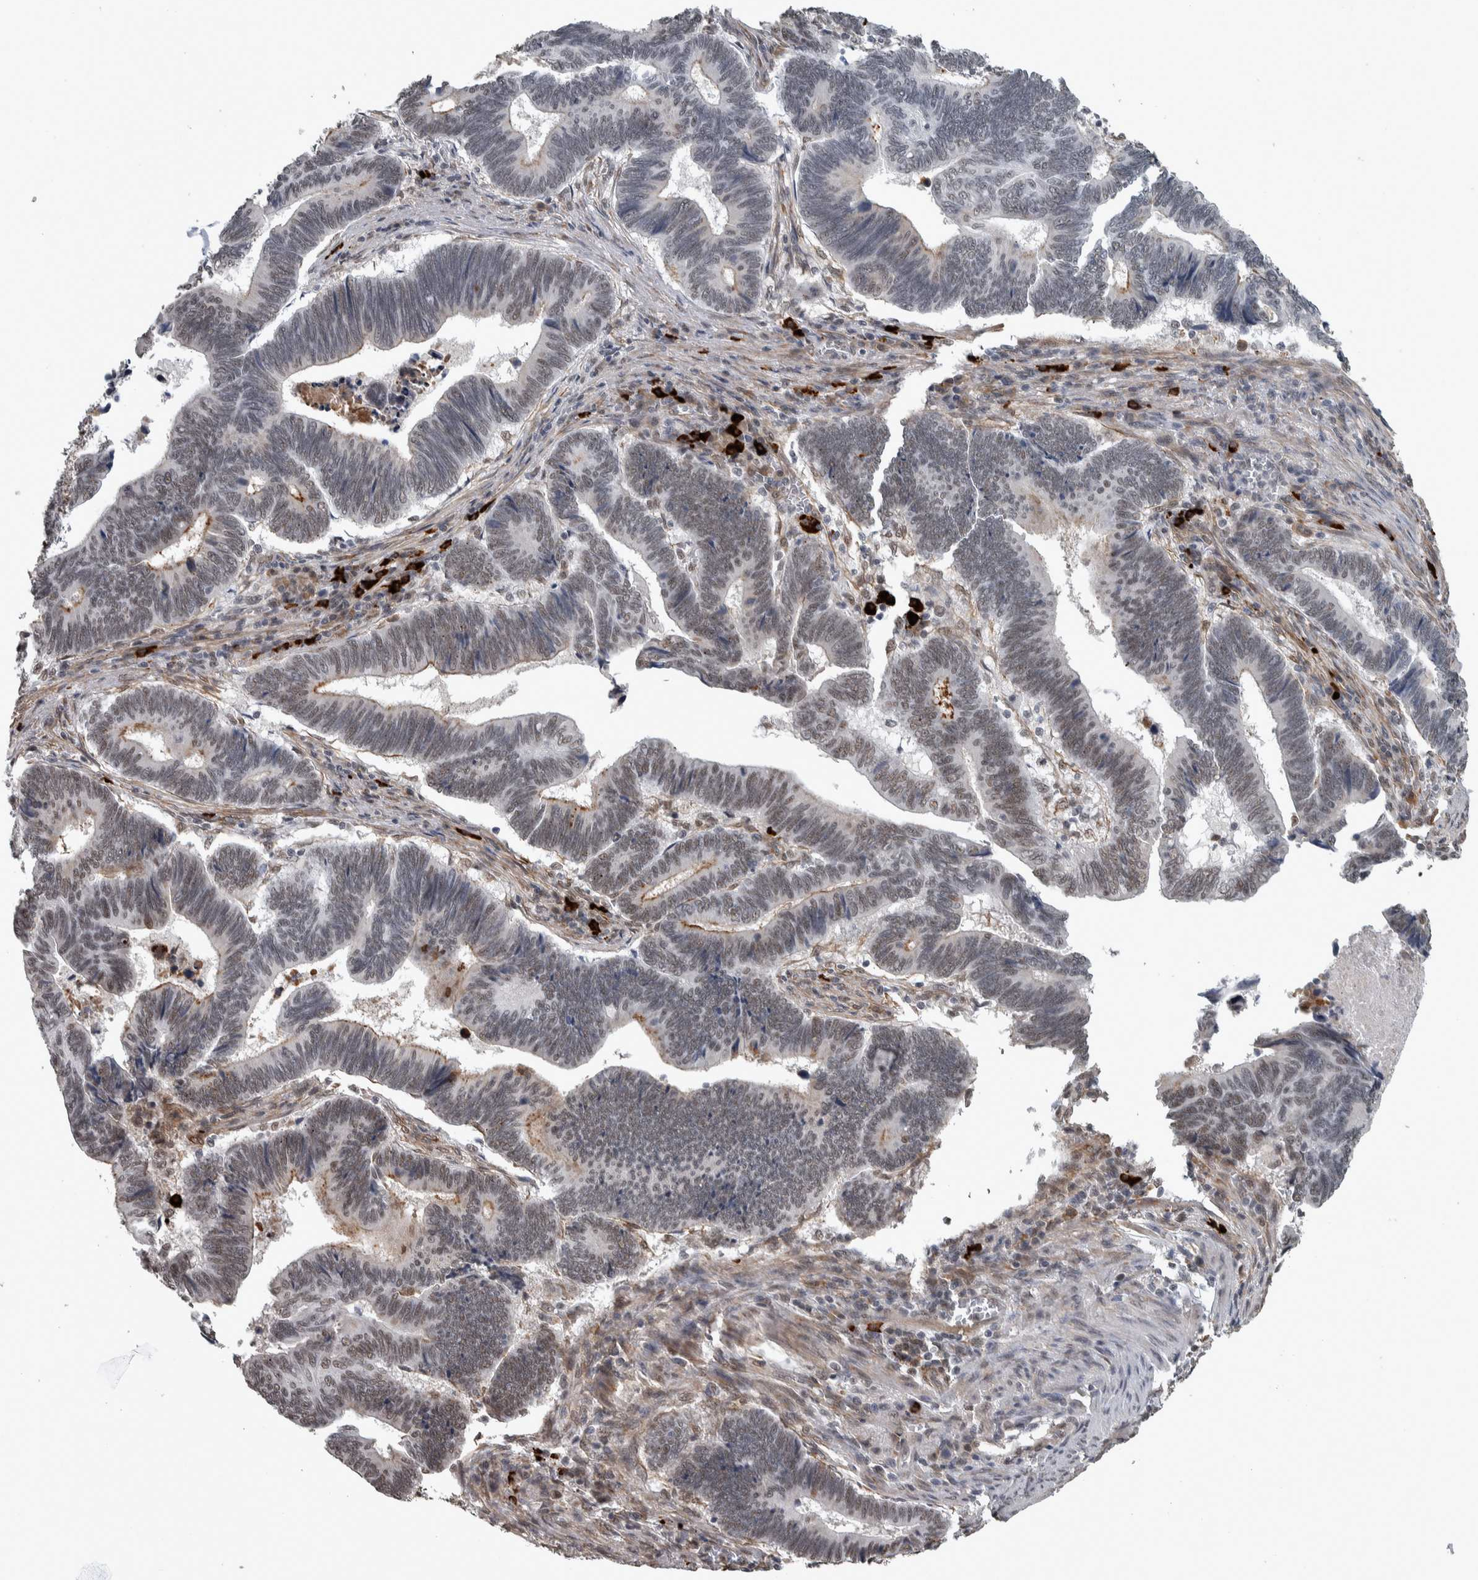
{"staining": {"intensity": "weak", "quantity": "<25%", "location": "nuclear"}, "tissue": "pancreatic cancer", "cell_type": "Tumor cells", "image_type": "cancer", "snomed": [{"axis": "morphology", "description": "Adenocarcinoma, NOS"}, {"axis": "topography", "description": "Pancreas"}], "caption": "The photomicrograph reveals no significant positivity in tumor cells of pancreatic cancer (adenocarcinoma).", "gene": "DDX42", "patient": {"sex": "female", "age": 70}}